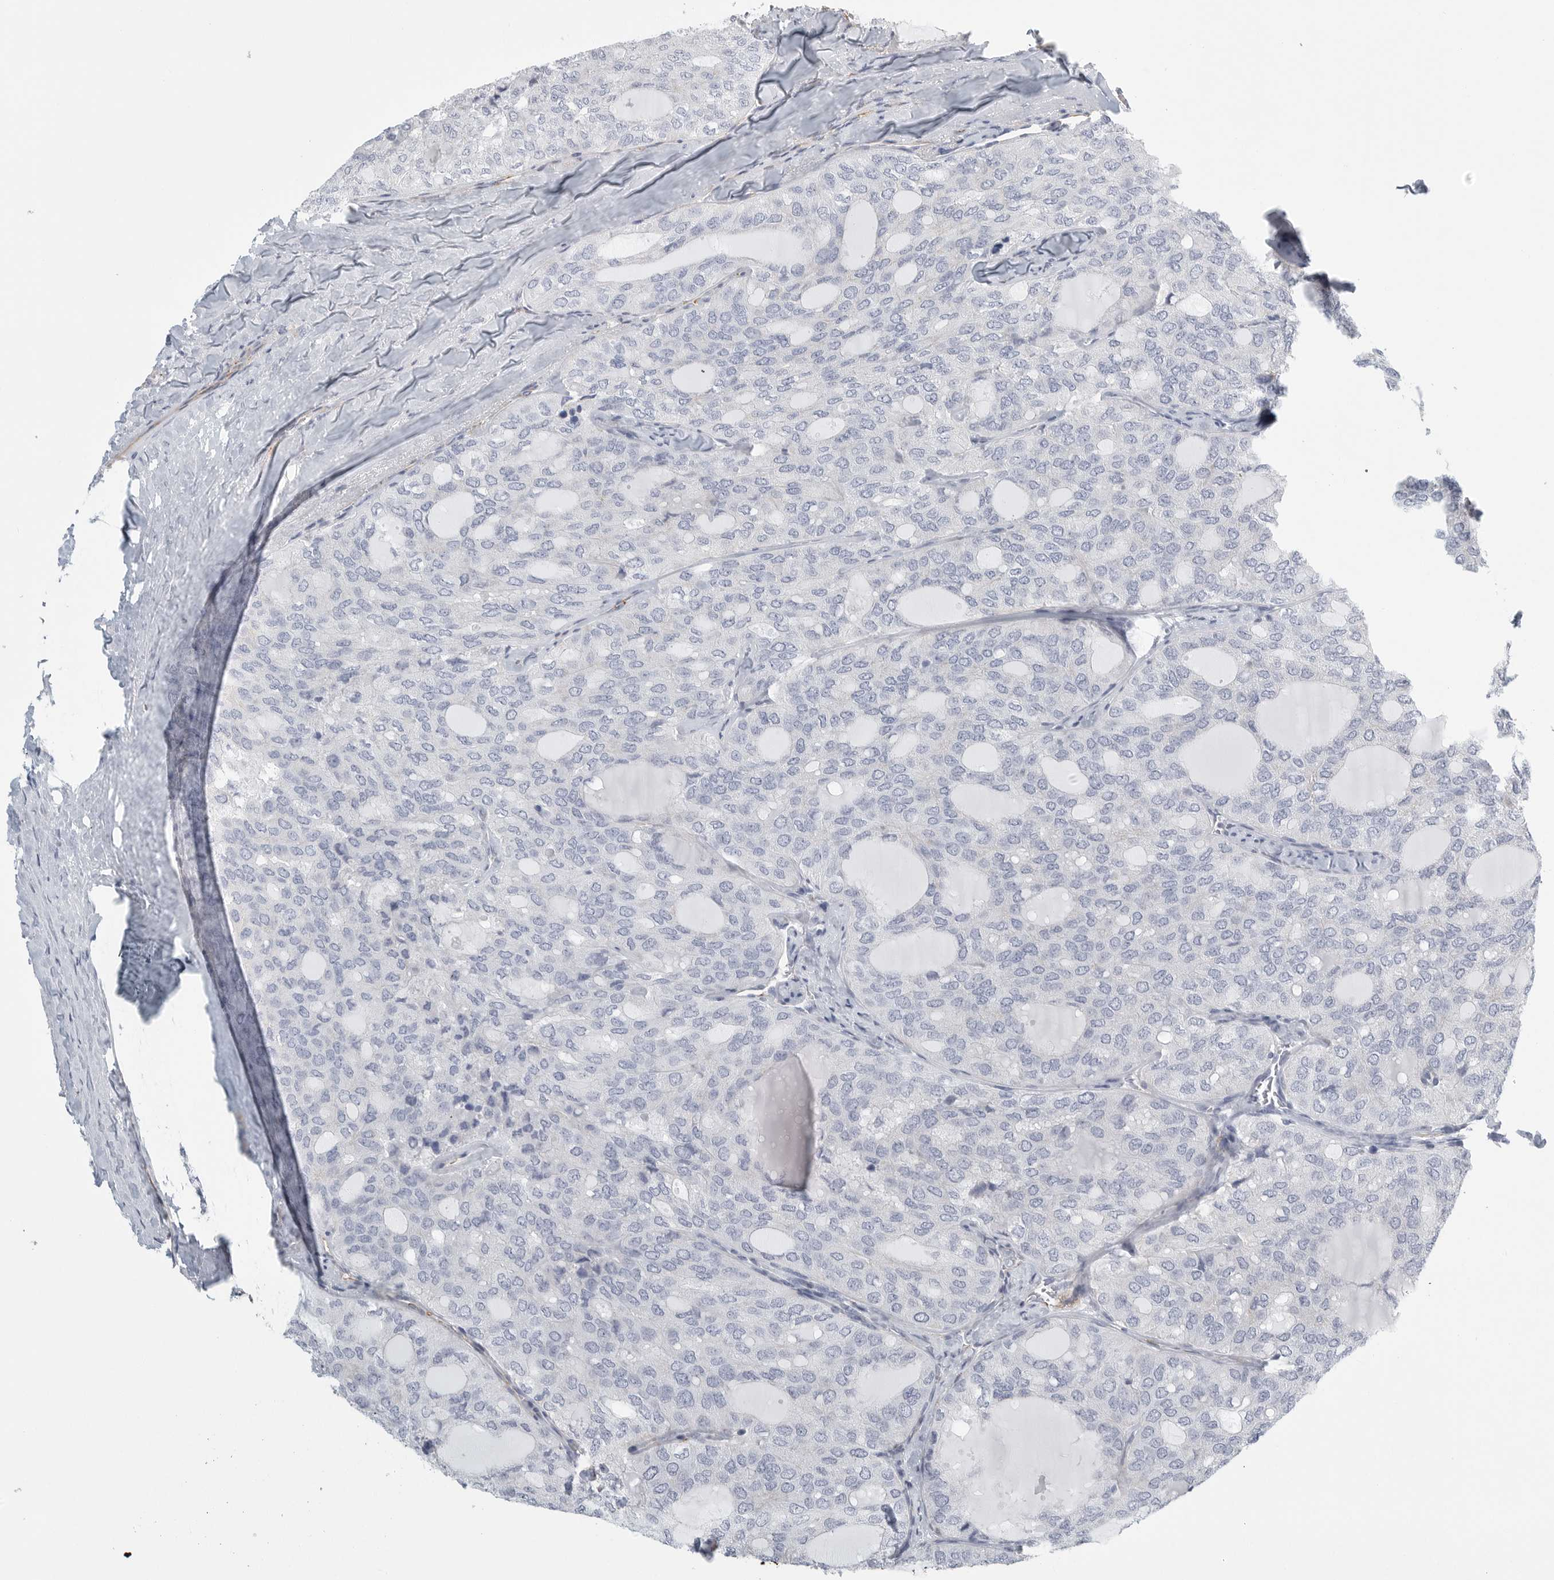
{"staining": {"intensity": "negative", "quantity": "none", "location": "none"}, "tissue": "thyroid cancer", "cell_type": "Tumor cells", "image_type": "cancer", "snomed": [{"axis": "morphology", "description": "Follicular adenoma carcinoma, NOS"}, {"axis": "topography", "description": "Thyroid gland"}], "caption": "Tumor cells show no significant protein positivity in thyroid cancer.", "gene": "TNR", "patient": {"sex": "male", "age": 75}}